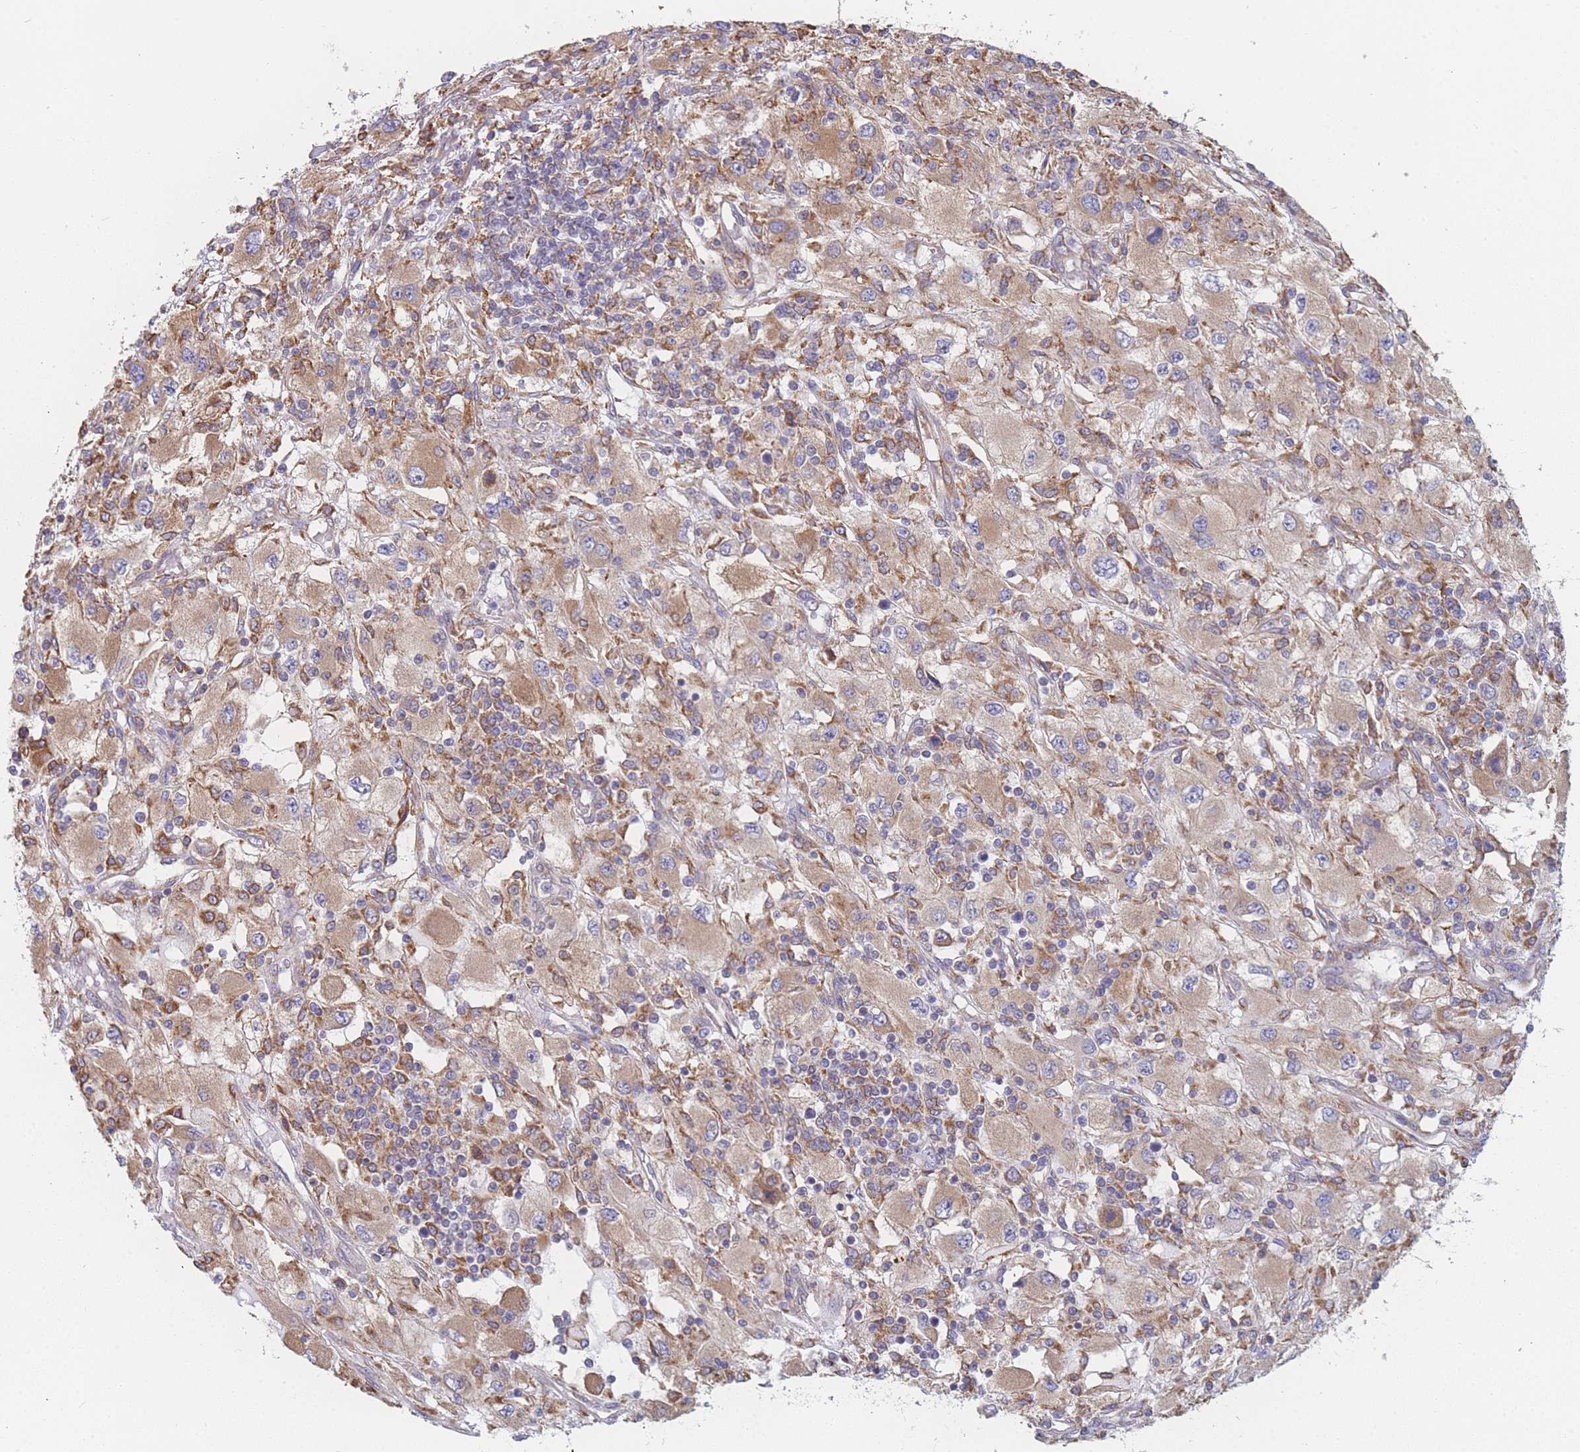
{"staining": {"intensity": "moderate", "quantity": ">75%", "location": "cytoplasmic/membranous"}, "tissue": "renal cancer", "cell_type": "Tumor cells", "image_type": "cancer", "snomed": [{"axis": "morphology", "description": "Adenocarcinoma, NOS"}, {"axis": "topography", "description": "Kidney"}], "caption": "This micrograph exhibits IHC staining of adenocarcinoma (renal), with medium moderate cytoplasmic/membranous expression in about >75% of tumor cells.", "gene": "OR7C2", "patient": {"sex": "female", "age": 67}}